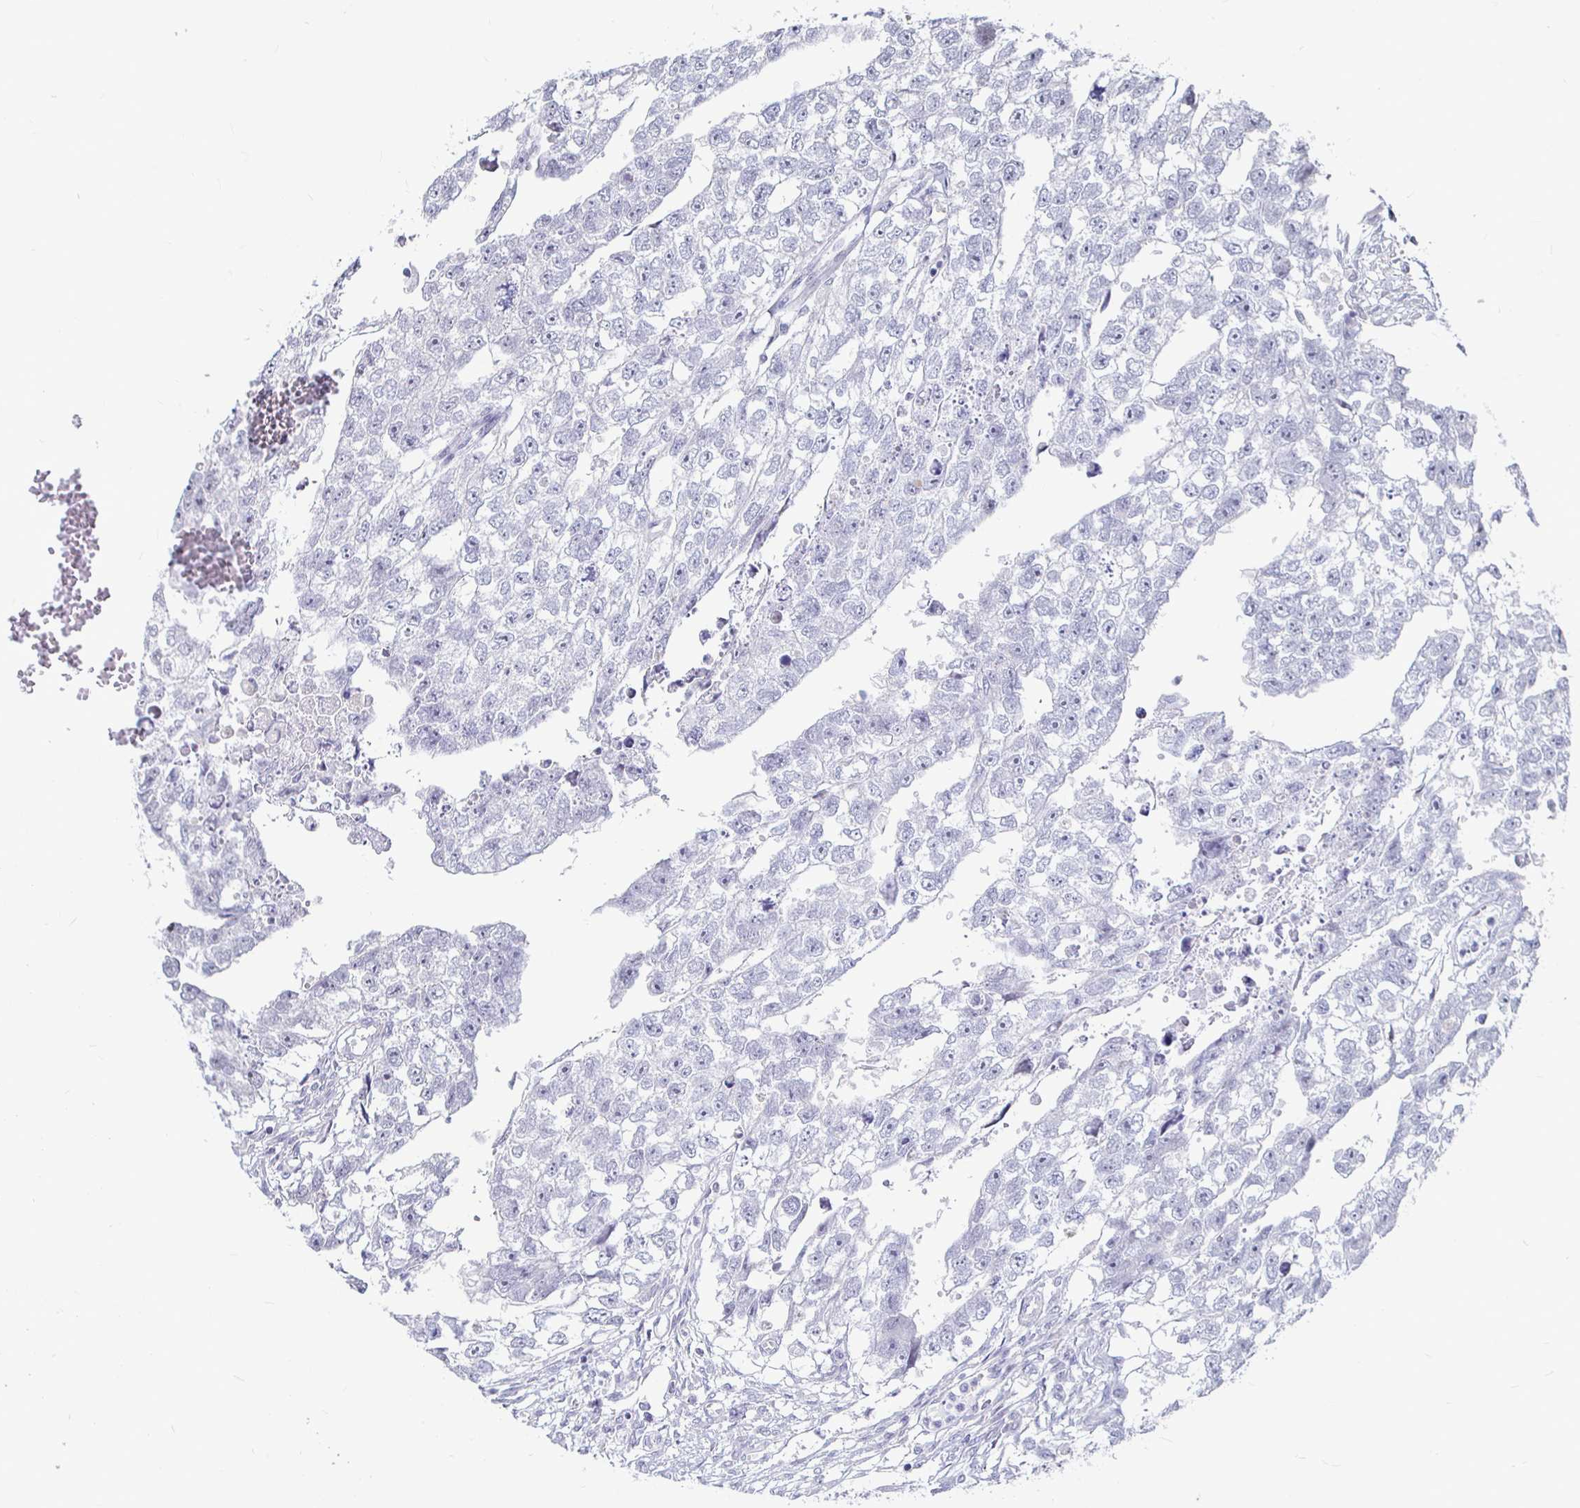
{"staining": {"intensity": "negative", "quantity": "none", "location": "none"}, "tissue": "testis cancer", "cell_type": "Tumor cells", "image_type": "cancer", "snomed": [{"axis": "morphology", "description": "Carcinoma, Embryonal, NOS"}, {"axis": "morphology", "description": "Teratoma, malignant, NOS"}, {"axis": "topography", "description": "Testis"}], "caption": "This is an immunohistochemistry (IHC) micrograph of testis embryonal carcinoma. There is no positivity in tumor cells.", "gene": "CAPN11", "patient": {"sex": "male", "age": 44}}